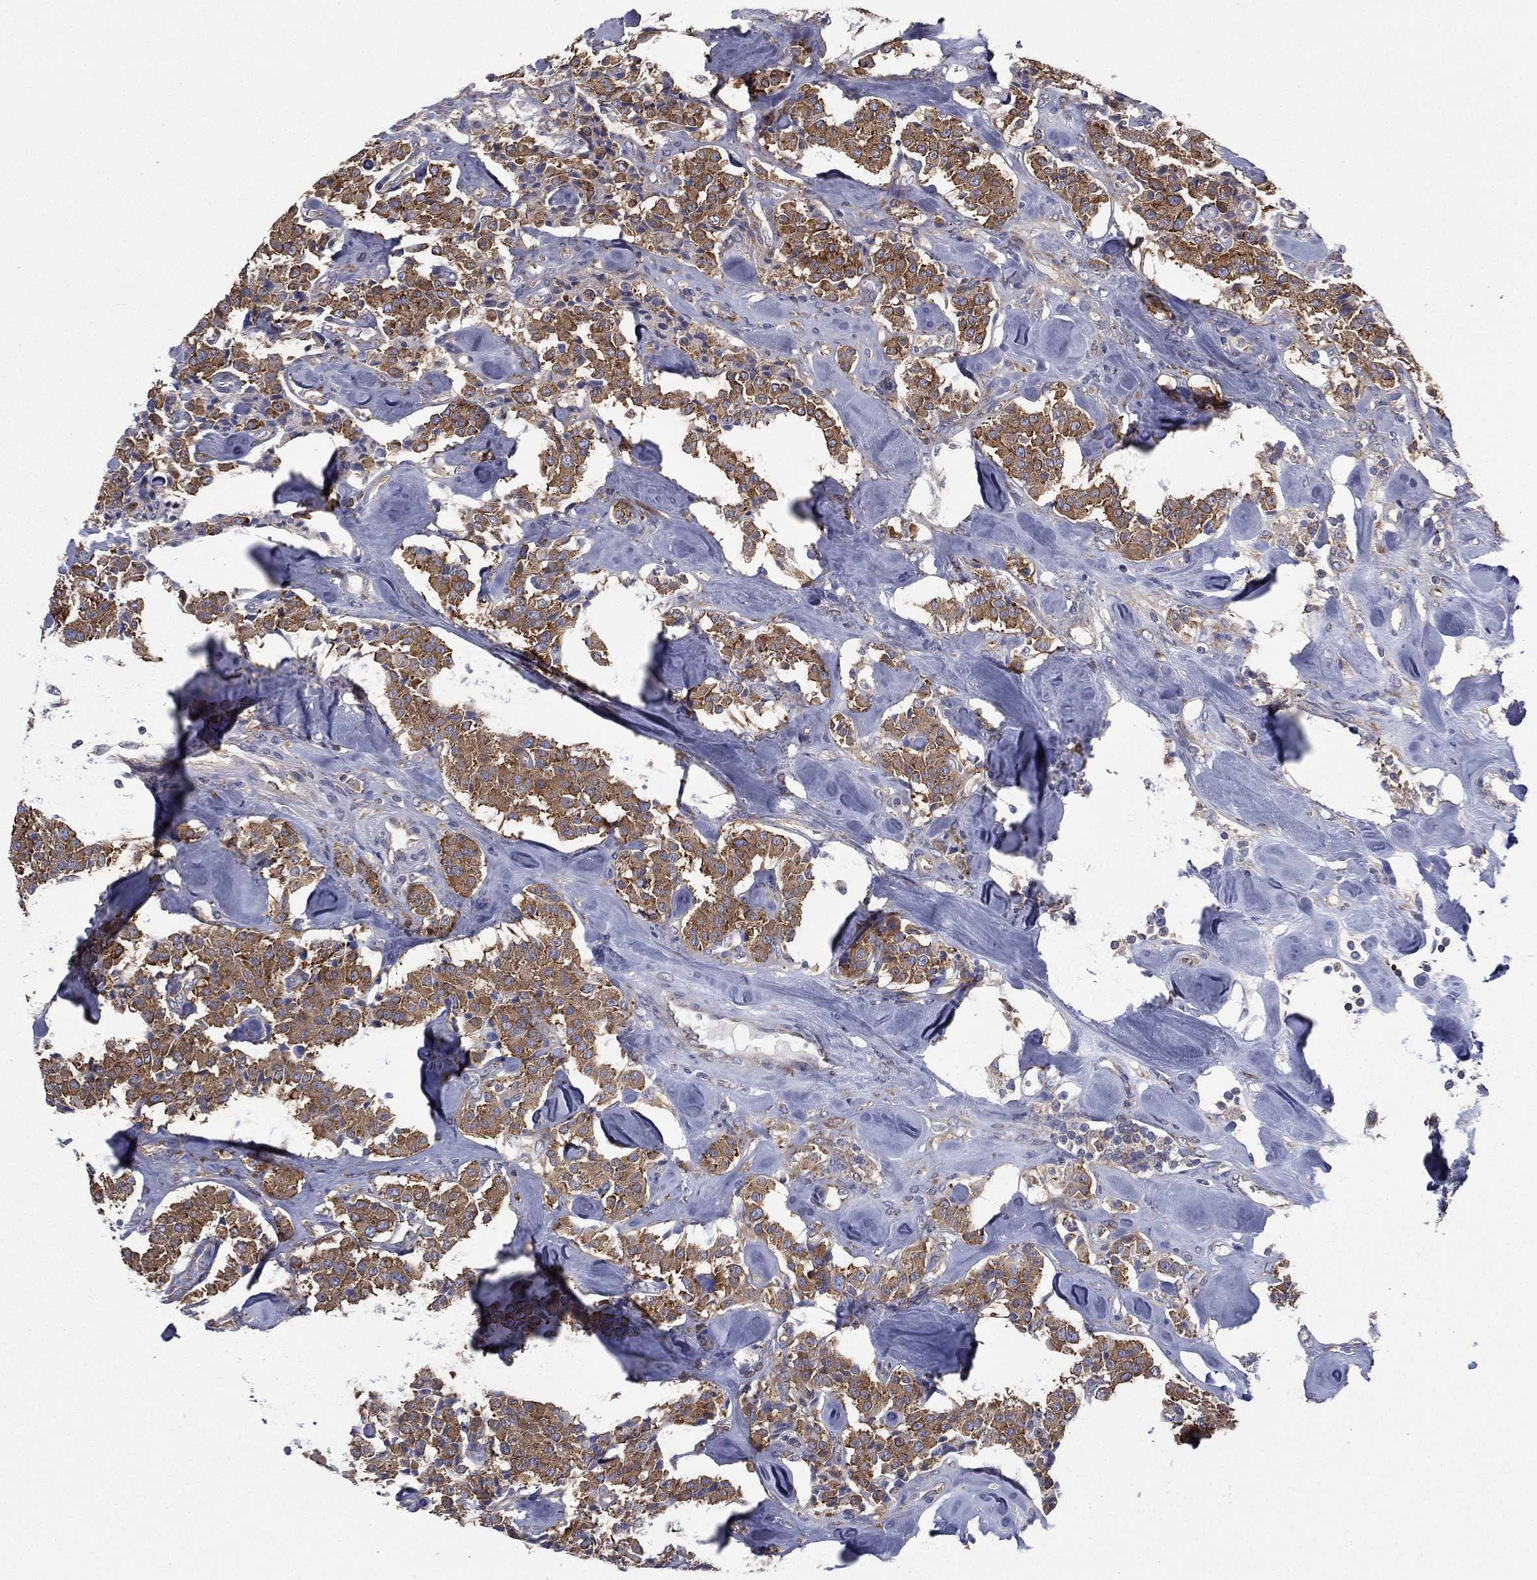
{"staining": {"intensity": "moderate", "quantity": "25%-75%", "location": "cytoplasmic/membranous"}, "tissue": "carcinoid", "cell_type": "Tumor cells", "image_type": "cancer", "snomed": [{"axis": "morphology", "description": "Carcinoid, malignant, NOS"}, {"axis": "topography", "description": "Pancreas"}], "caption": "A brown stain labels moderate cytoplasmic/membranous expression of a protein in carcinoid tumor cells. The protein is stained brown, and the nuclei are stained in blue (DAB (3,3'-diaminobenzidine) IHC with brightfield microscopy, high magnification).", "gene": "FARSA", "patient": {"sex": "male", "age": 41}}